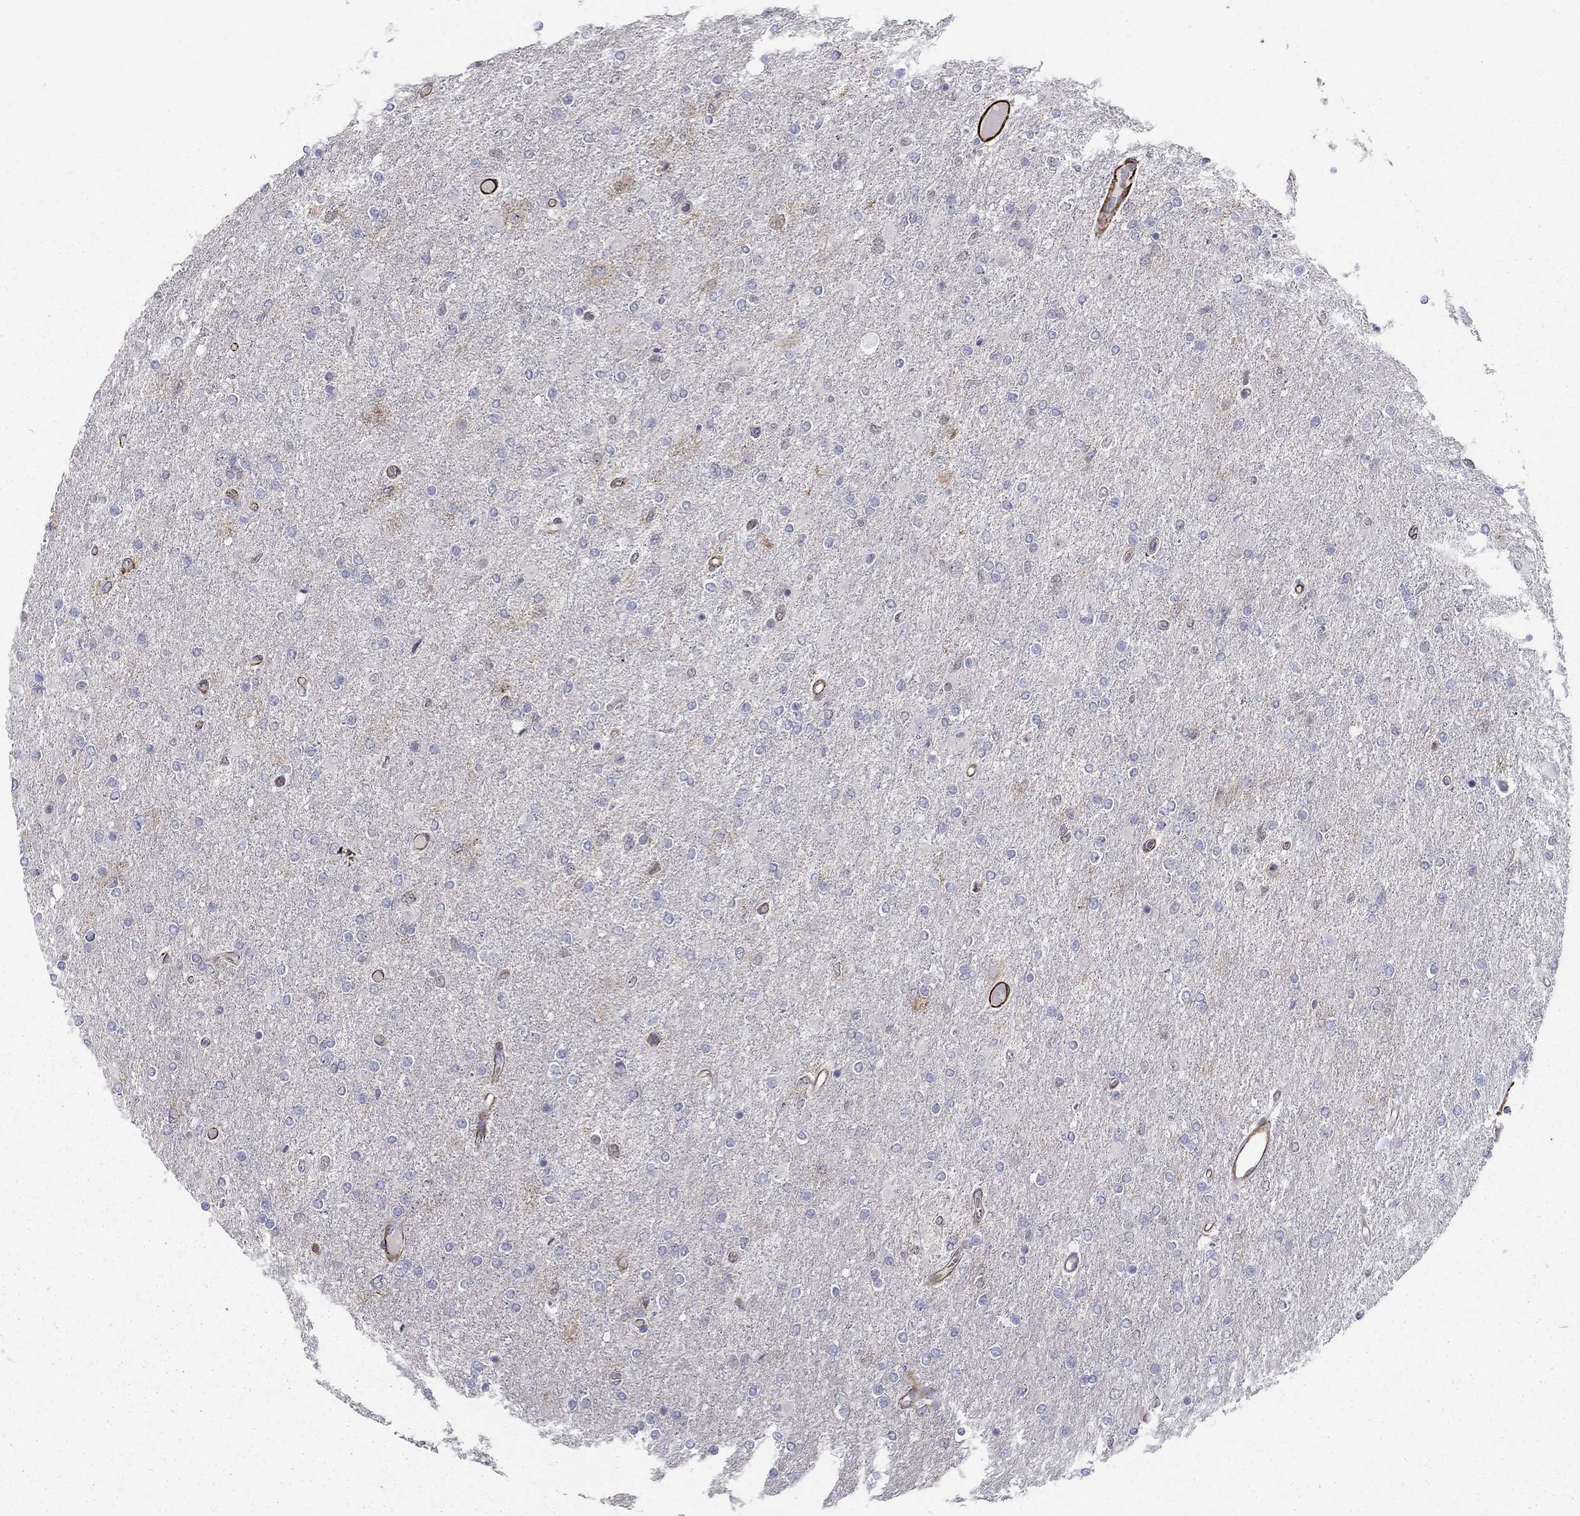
{"staining": {"intensity": "negative", "quantity": "none", "location": "none"}, "tissue": "glioma", "cell_type": "Tumor cells", "image_type": "cancer", "snomed": [{"axis": "morphology", "description": "Glioma, malignant, High grade"}, {"axis": "topography", "description": "Cerebral cortex"}], "caption": "An immunohistochemistry histopathology image of glioma is shown. There is no staining in tumor cells of glioma.", "gene": "KRBA1", "patient": {"sex": "male", "age": 70}}